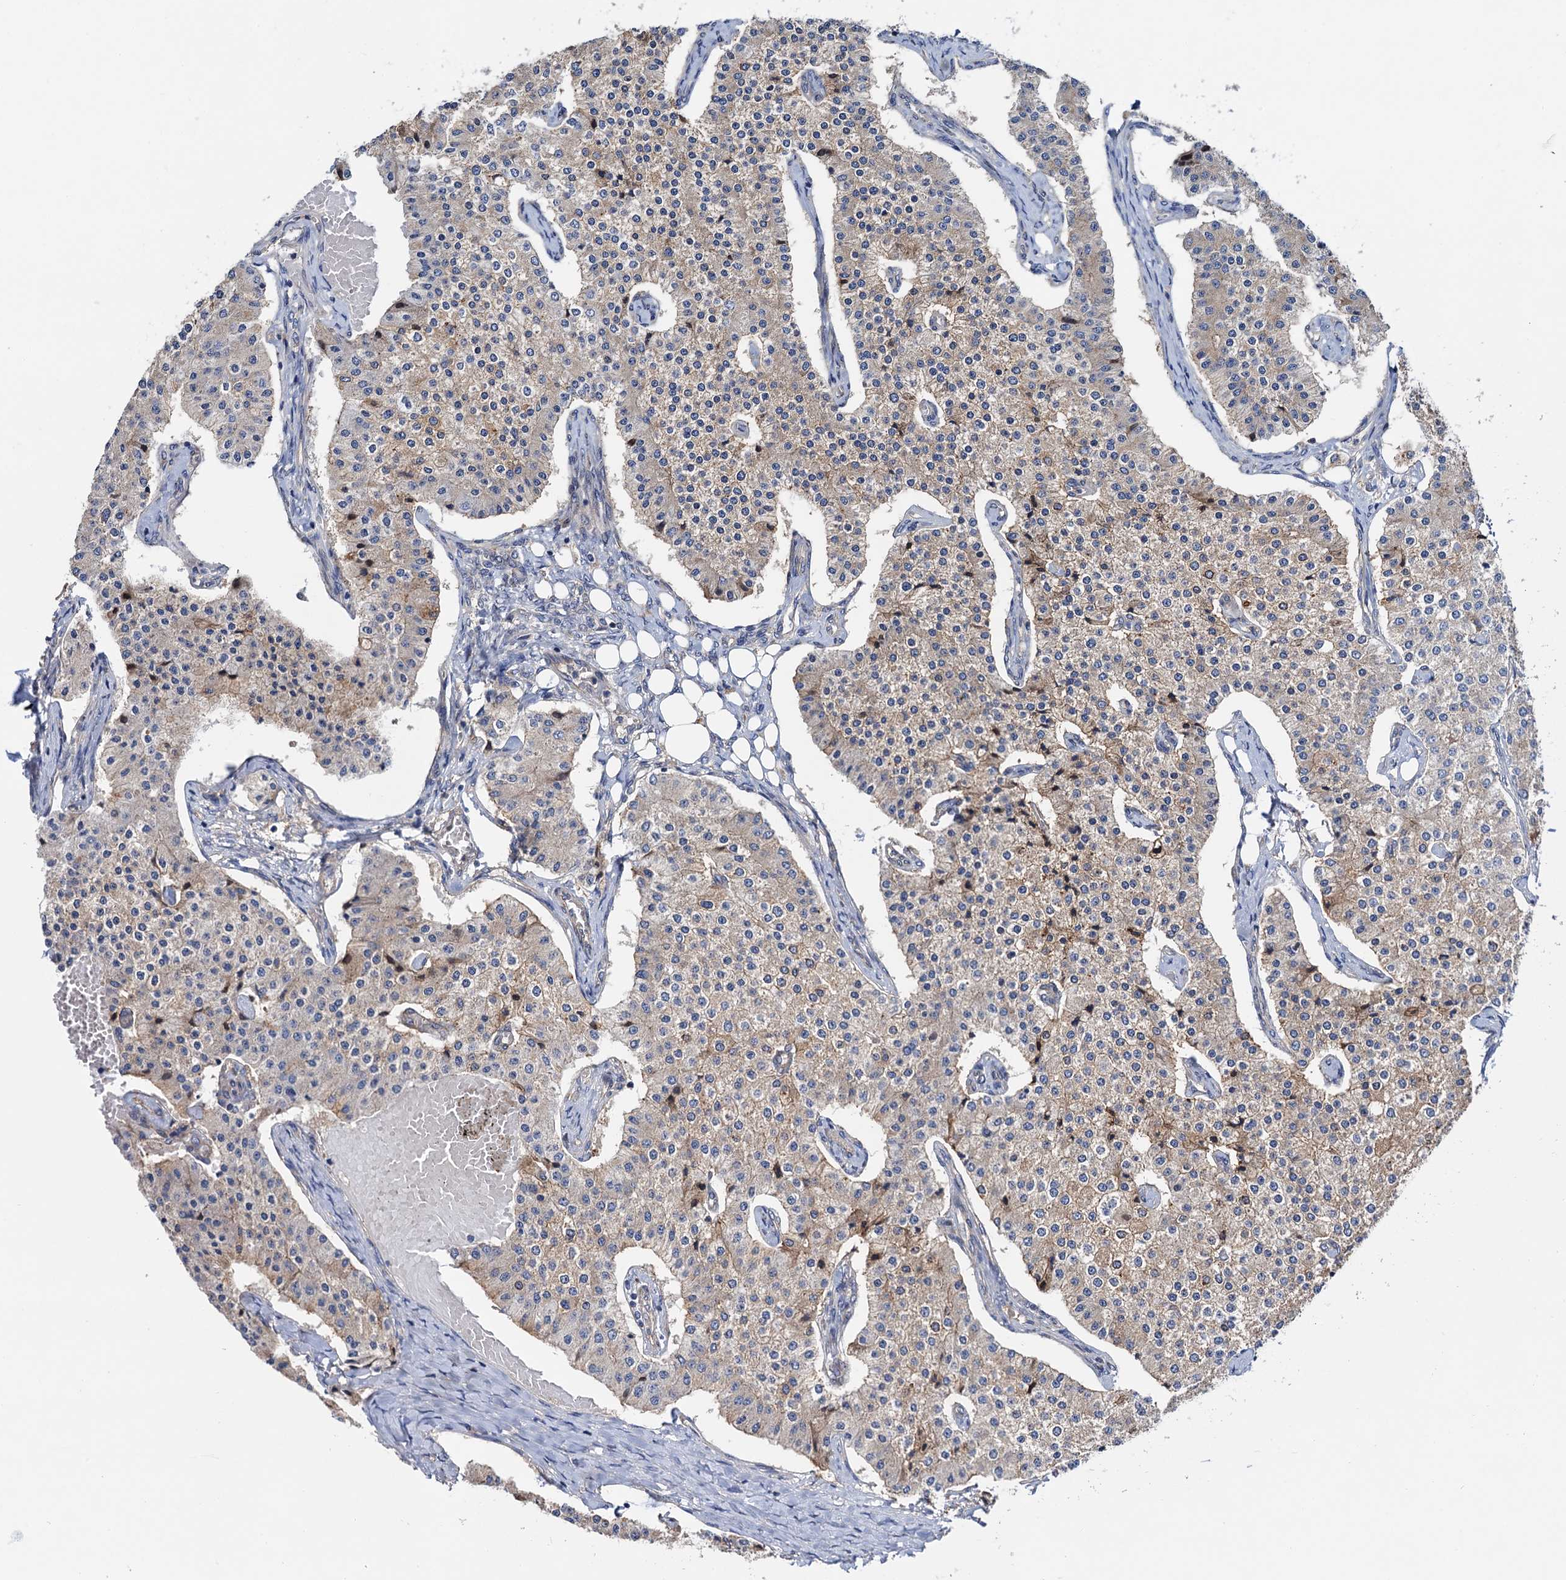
{"staining": {"intensity": "weak", "quantity": "<25%", "location": "cytoplasmic/membranous"}, "tissue": "carcinoid", "cell_type": "Tumor cells", "image_type": "cancer", "snomed": [{"axis": "morphology", "description": "Carcinoid, malignant, NOS"}, {"axis": "topography", "description": "Colon"}], "caption": "Tumor cells are negative for protein expression in human carcinoid. (DAB immunohistochemistry, high magnification).", "gene": "MRPL48", "patient": {"sex": "female", "age": 52}}